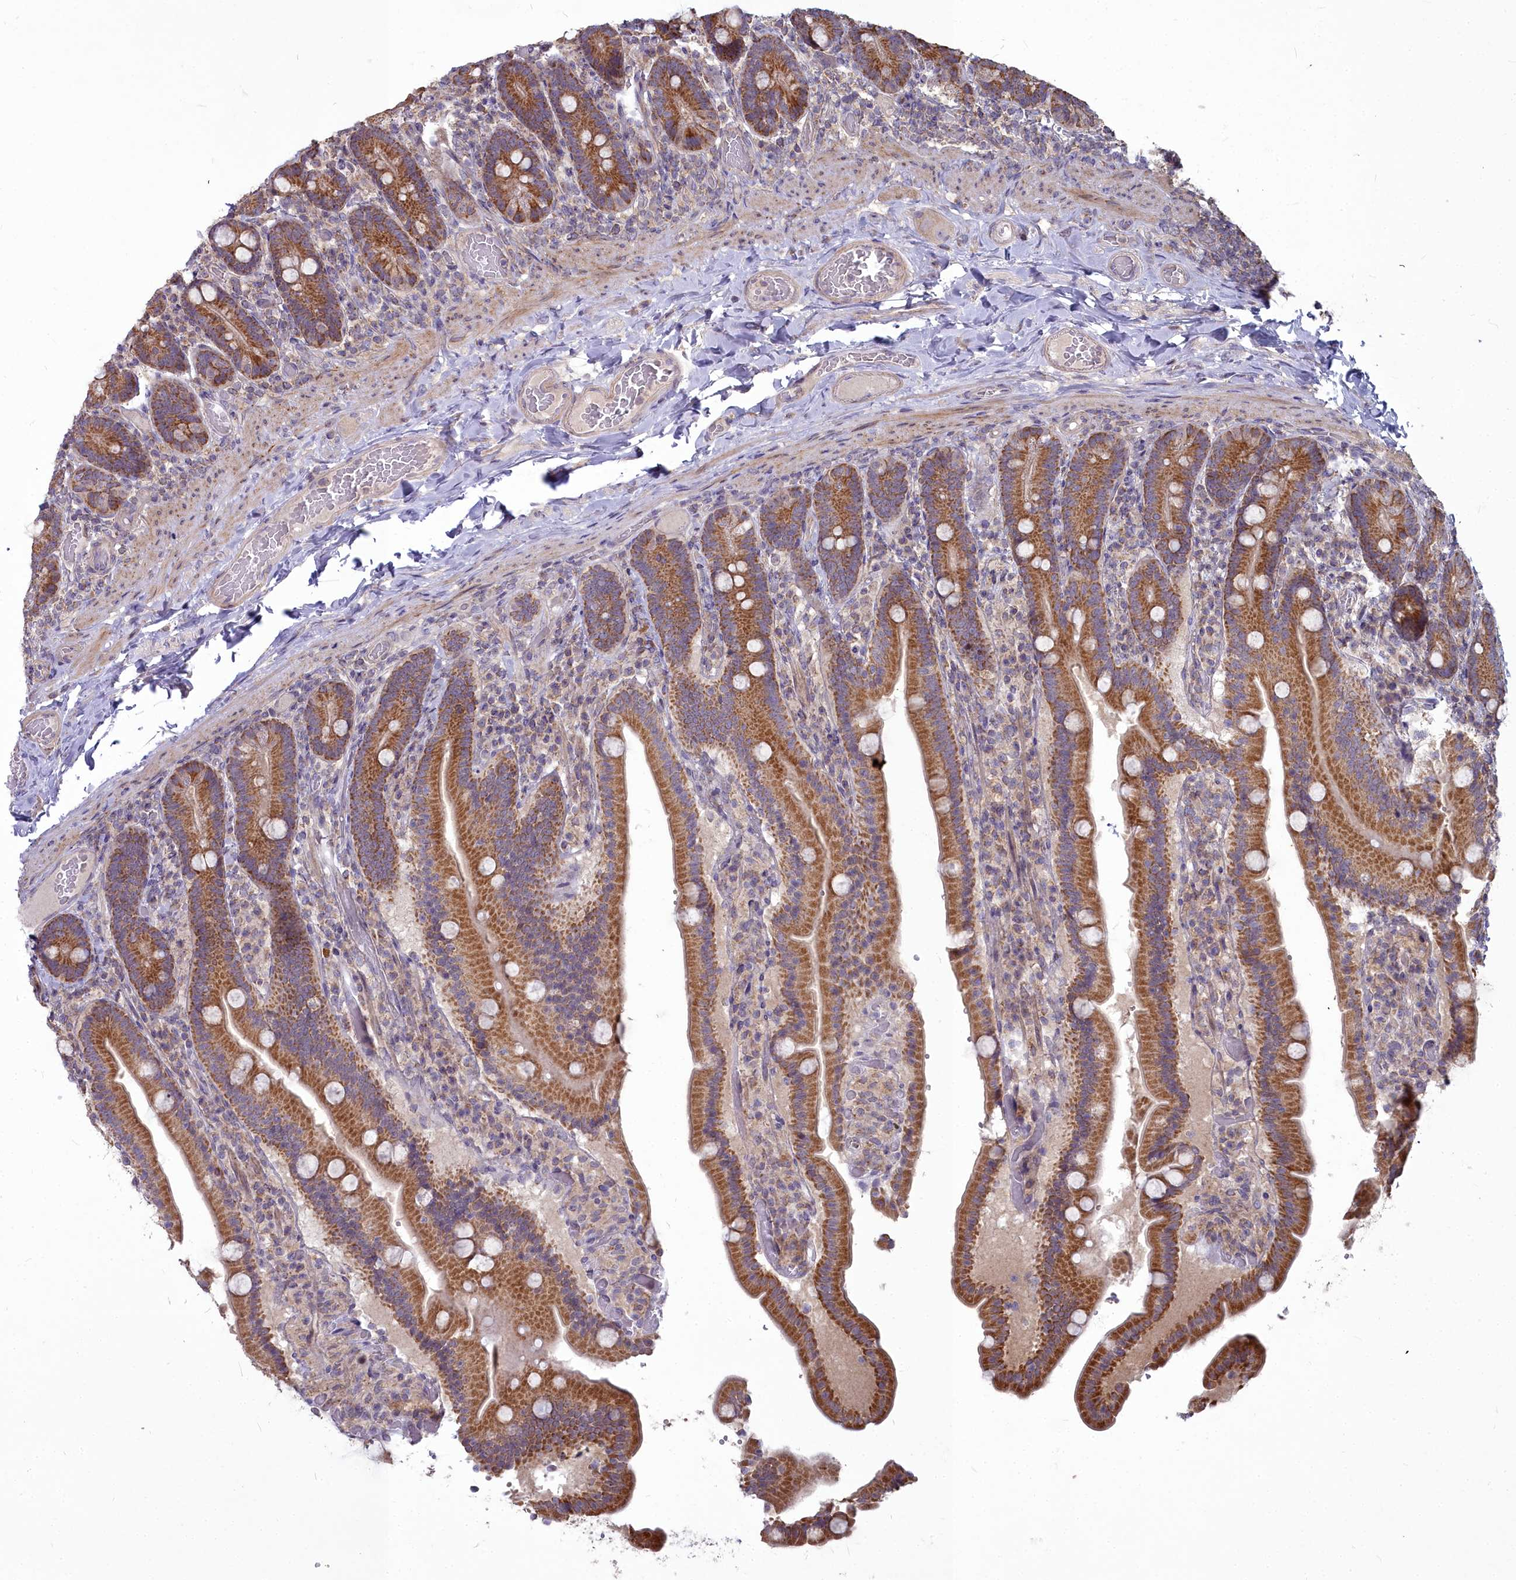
{"staining": {"intensity": "moderate", "quantity": ">75%", "location": "cytoplasmic/membranous"}, "tissue": "duodenum", "cell_type": "Glandular cells", "image_type": "normal", "snomed": [{"axis": "morphology", "description": "Normal tissue, NOS"}, {"axis": "topography", "description": "Duodenum"}], "caption": "A photomicrograph of human duodenum stained for a protein reveals moderate cytoplasmic/membranous brown staining in glandular cells. Immunohistochemistry (ihc) stains the protein of interest in brown and the nuclei are stained blue.", "gene": "MICU2", "patient": {"sex": "female", "age": 62}}